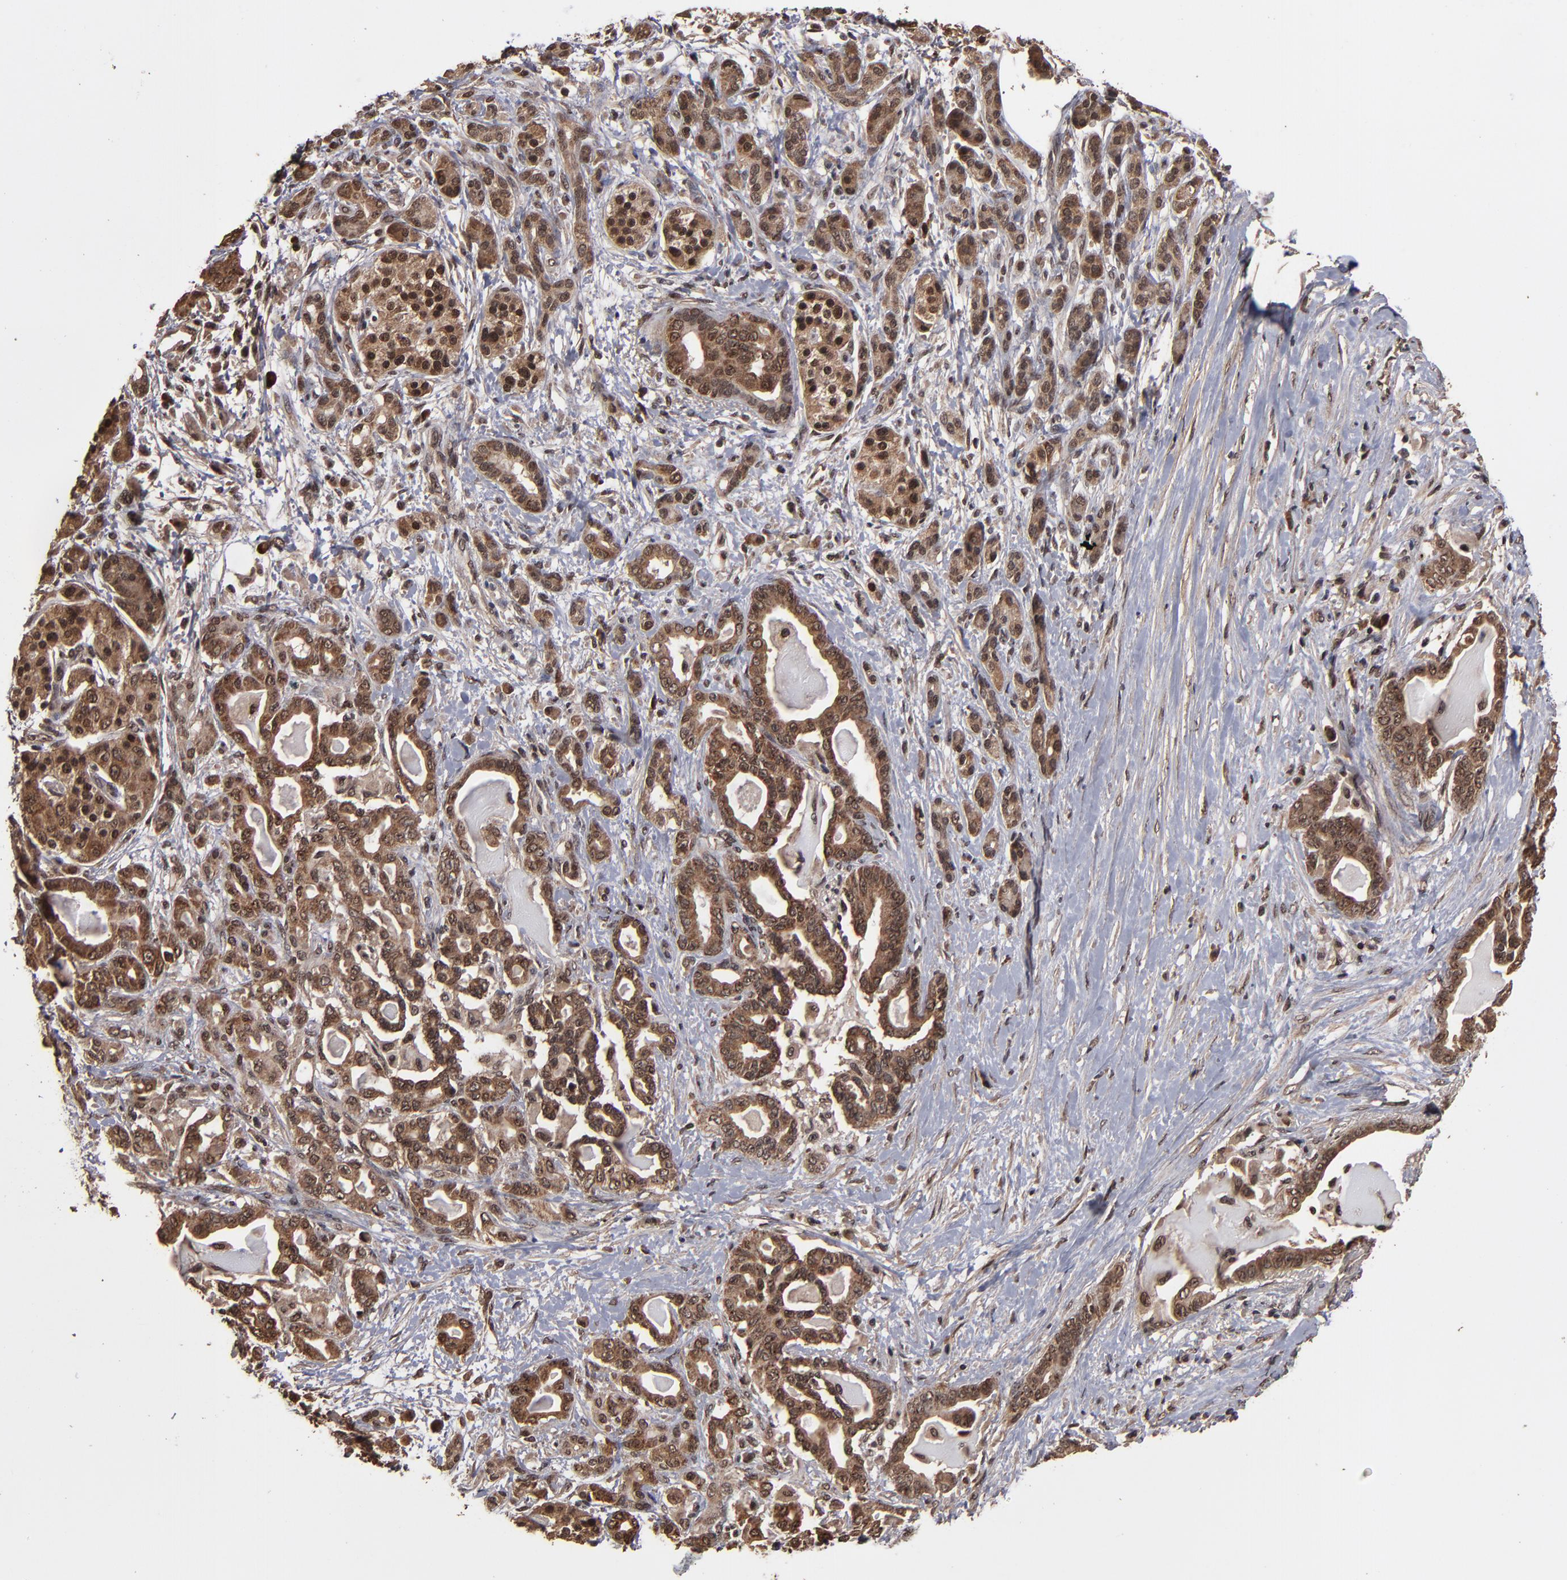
{"staining": {"intensity": "strong", "quantity": ">75%", "location": "cytoplasmic/membranous,nuclear"}, "tissue": "pancreatic cancer", "cell_type": "Tumor cells", "image_type": "cancer", "snomed": [{"axis": "morphology", "description": "Adenocarcinoma, NOS"}, {"axis": "topography", "description": "Pancreas"}], "caption": "Brown immunohistochemical staining in human pancreatic cancer displays strong cytoplasmic/membranous and nuclear positivity in approximately >75% of tumor cells. (DAB (3,3'-diaminobenzidine) IHC with brightfield microscopy, high magnification).", "gene": "NXF2B", "patient": {"sex": "male", "age": 63}}